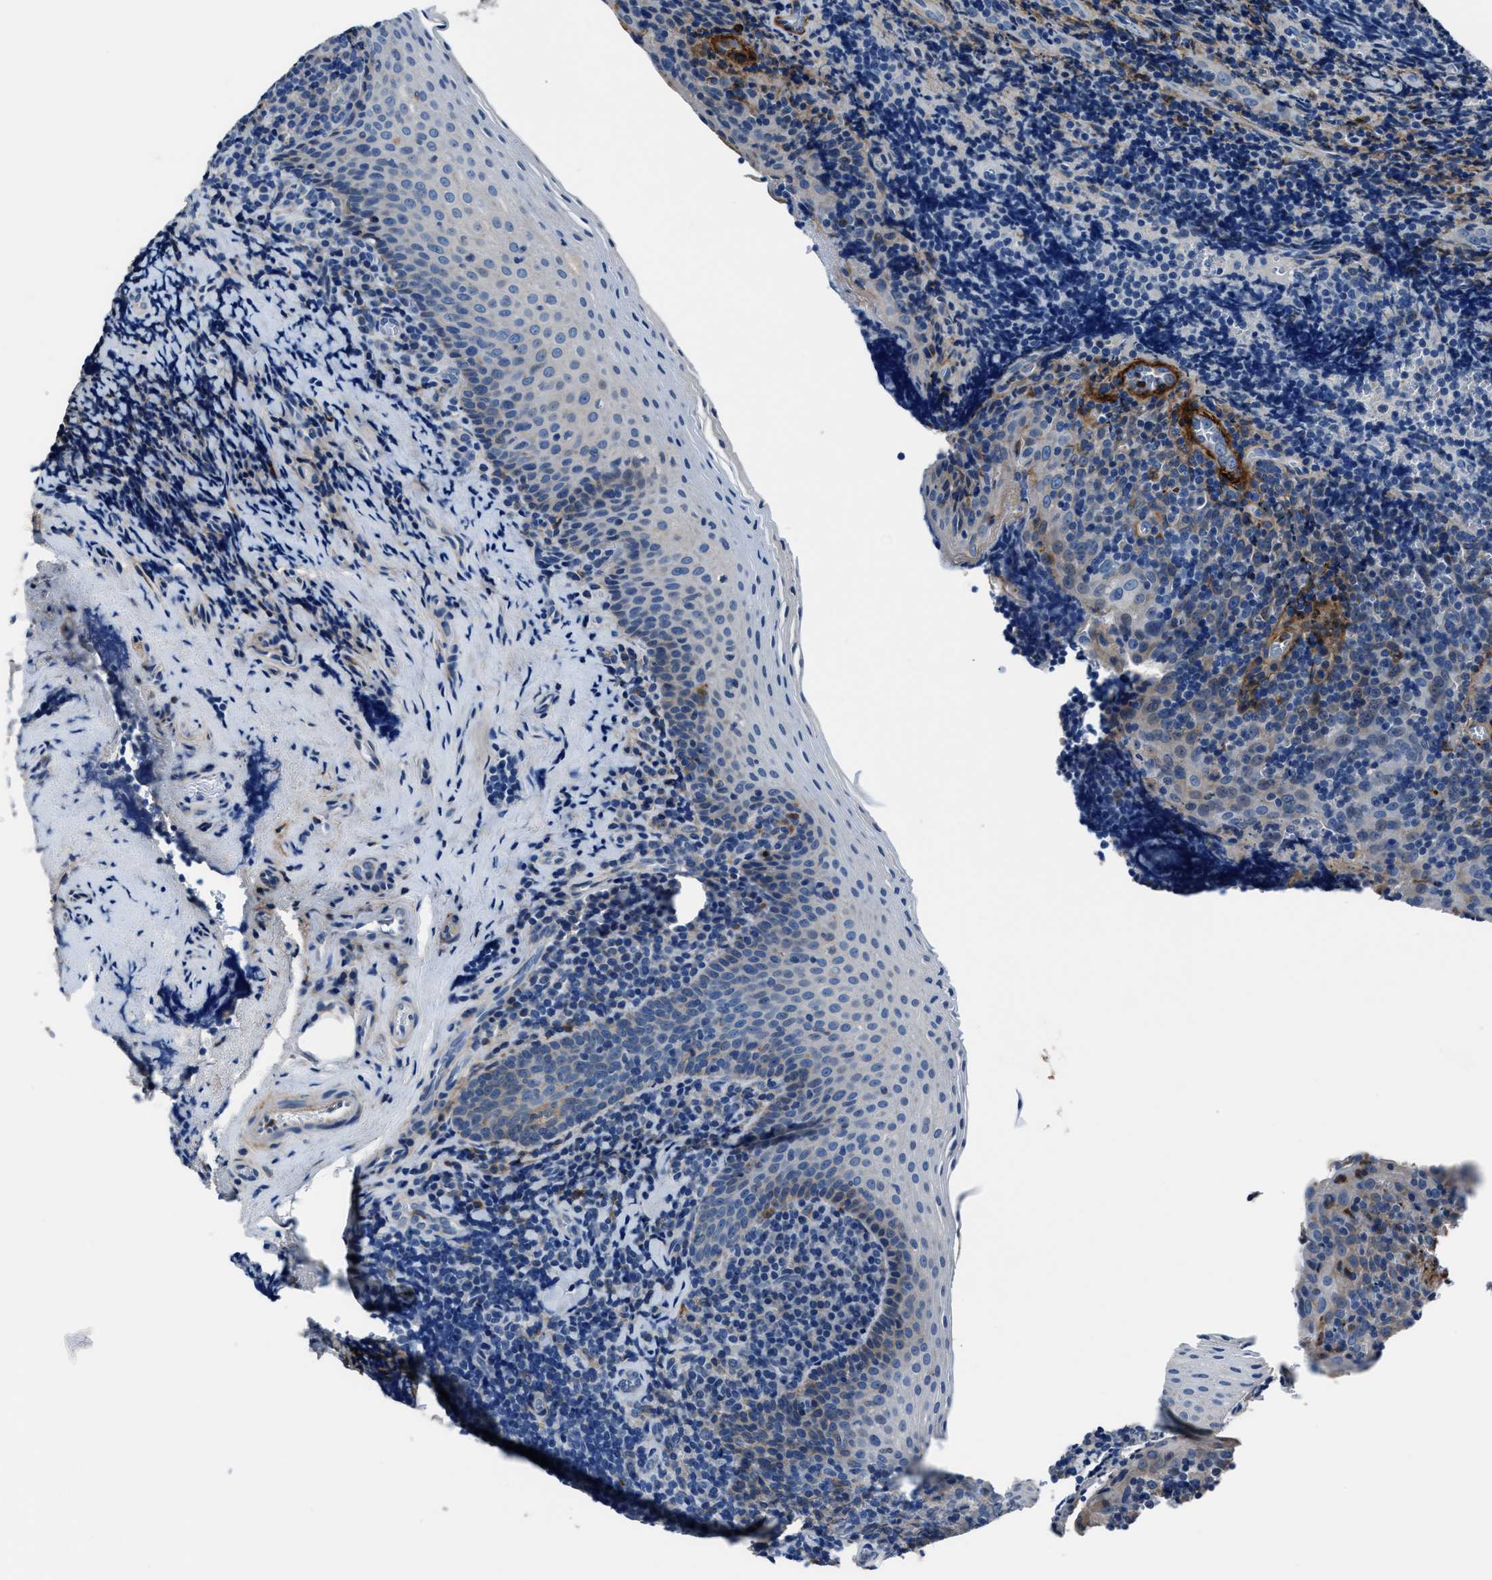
{"staining": {"intensity": "negative", "quantity": "none", "location": "none"}, "tissue": "tonsil", "cell_type": "Germinal center cells", "image_type": "normal", "snomed": [{"axis": "morphology", "description": "Normal tissue, NOS"}, {"axis": "morphology", "description": "Inflammation, NOS"}, {"axis": "topography", "description": "Tonsil"}], "caption": "Germinal center cells show no significant protein positivity in unremarkable tonsil. (DAB immunohistochemistry (IHC) visualized using brightfield microscopy, high magnification).", "gene": "FGL2", "patient": {"sex": "female", "age": 31}}